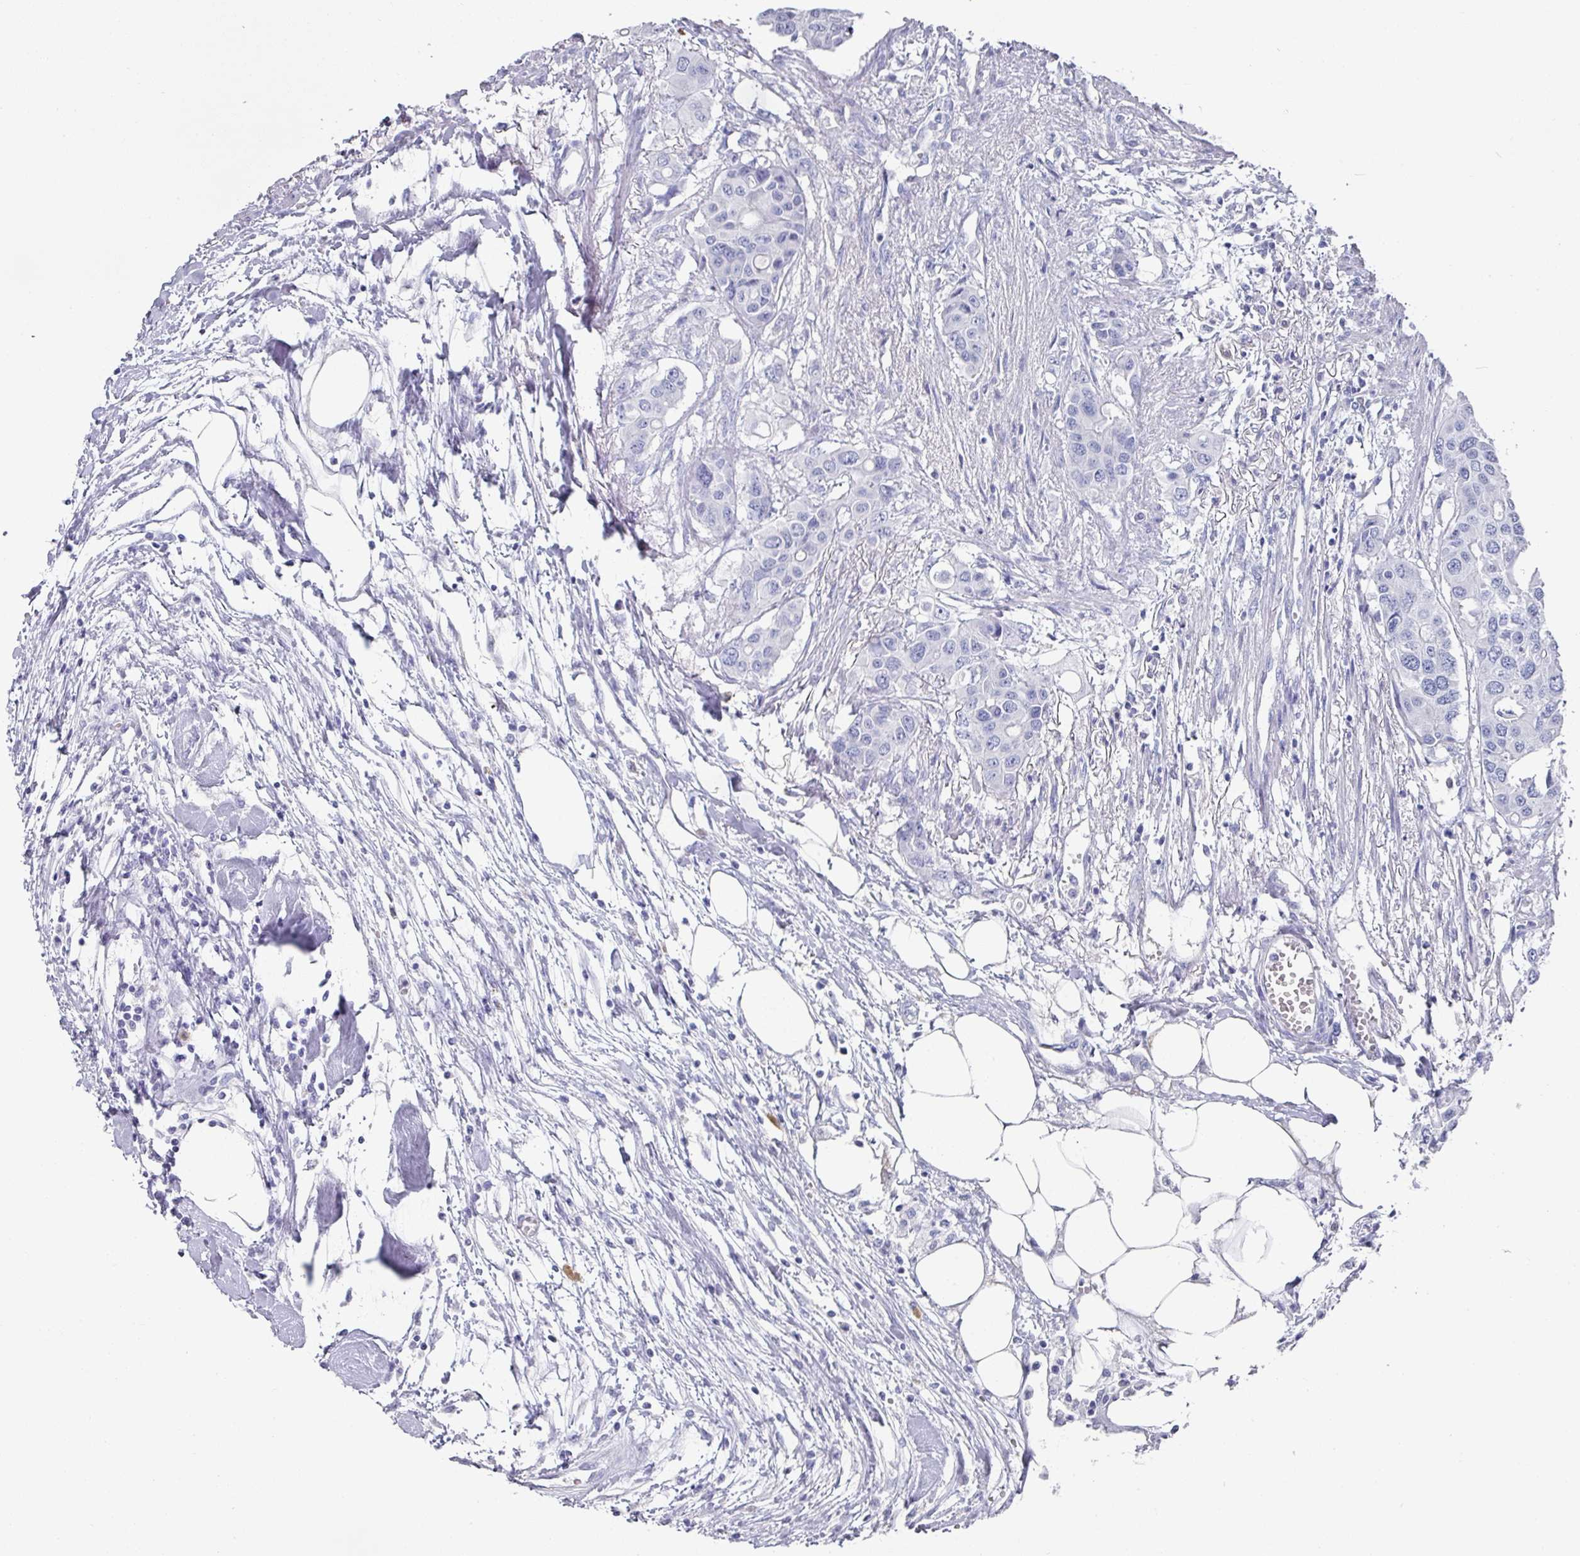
{"staining": {"intensity": "negative", "quantity": "none", "location": "none"}, "tissue": "colorectal cancer", "cell_type": "Tumor cells", "image_type": "cancer", "snomed": [{"axis": "morphology", "description": "Adenocarcinoma, NOS"}, {"axis": "topography", "description": "Colon"}], "caption": "Colorectal adenocarcinoma stained for a protein using immunohistochemistry (IHC) shows no staining tumor cells.", "gene": "SETBP1", "patient": {"sex": "male", "age": 77}}